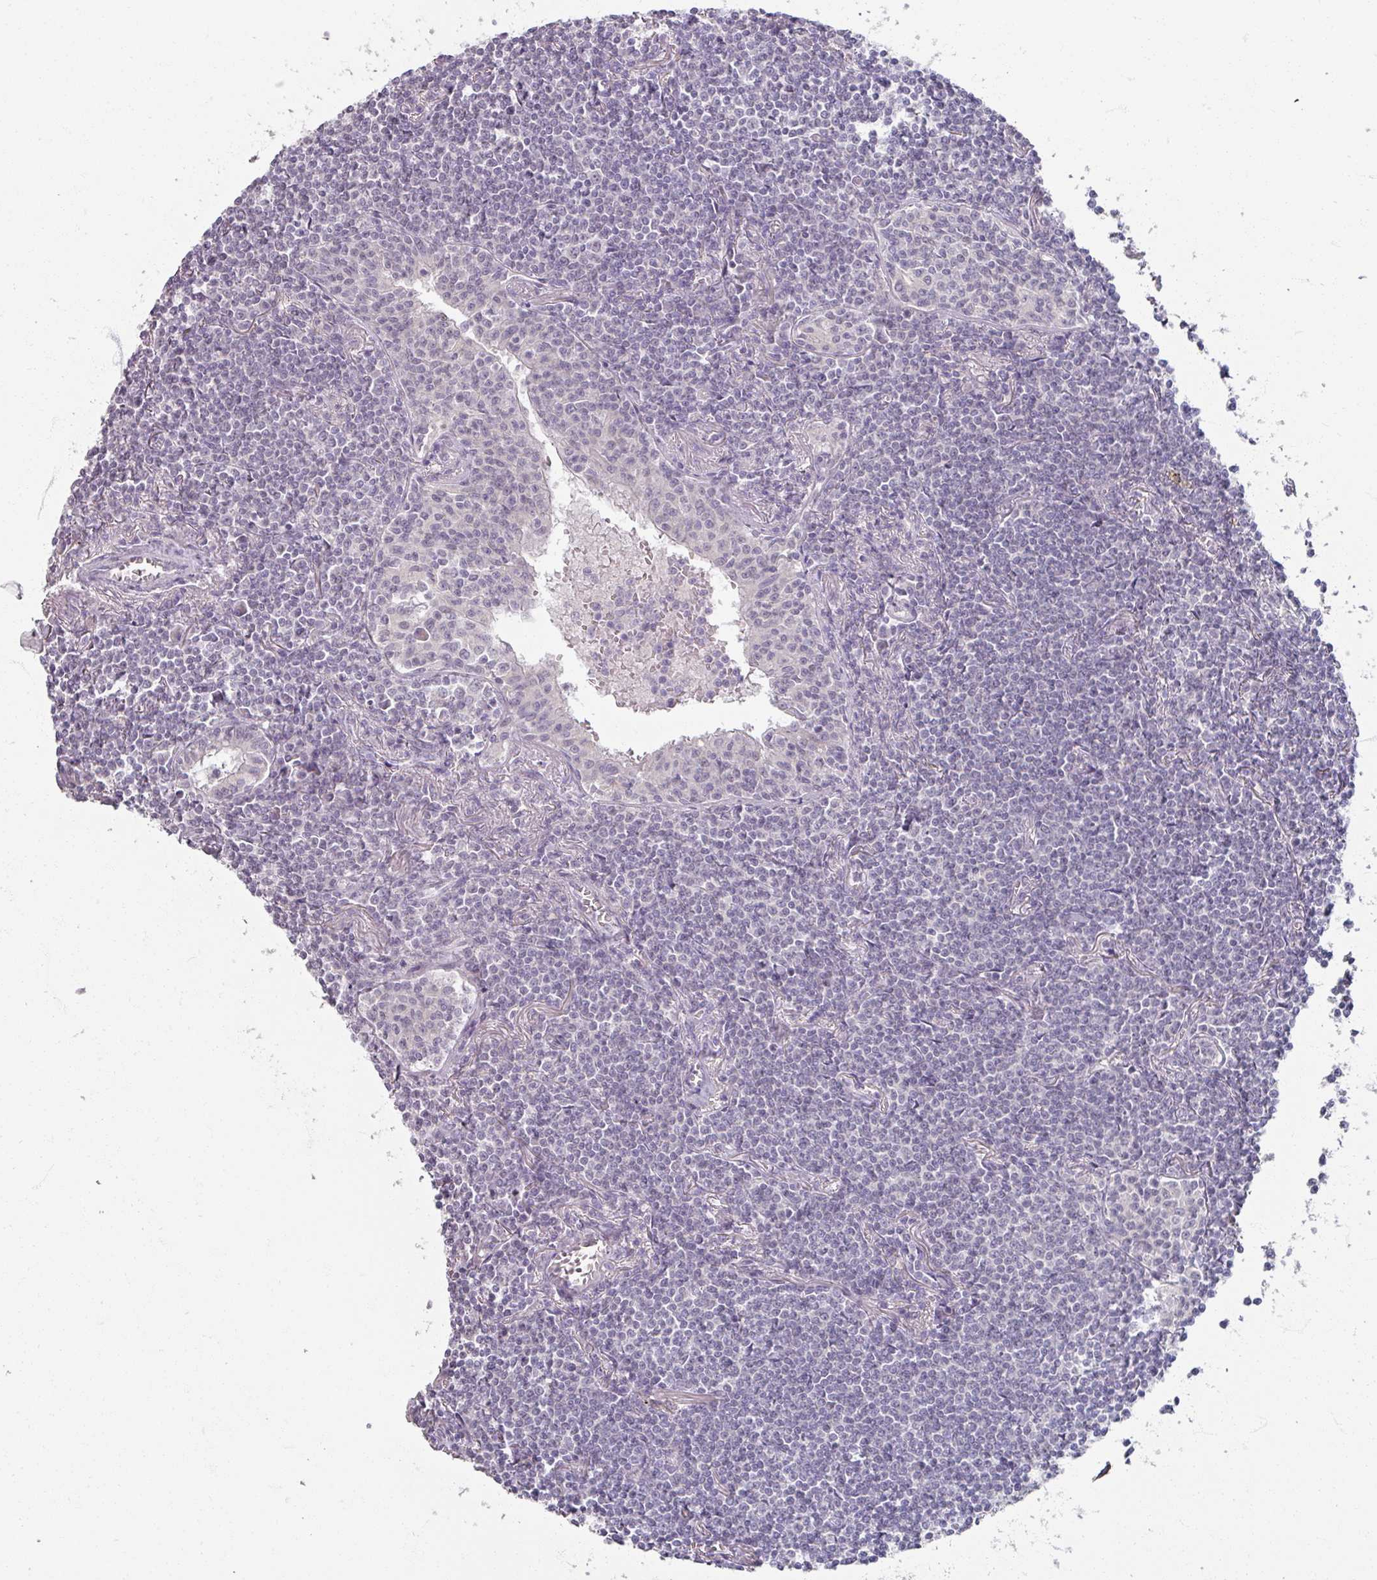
{"staining": {"intensity": "negative", "quantity": "none", "location": "none"}, "tissue": "lymphoma", "cell_type": "Tumor cells", "image_type": "cancer", "snomed": [{"axis": "morphology", "description": "Malignant lymphoma, non-Hodgkin's type, Low grade"}, {"axis": "topography", "description": "Lung"}], "caption": "High magnification brightfield microscopy of low-grade malignant lymphoma, non-Hodgkin's type stained with DAB (3,3'-diaminobenzidine) (brown) and counterstained with hematoxylin (blue): tumor cells show no significant staining. Nuclei are stained in blue.", "gene": "SOX11", "patient": {"sex": "female", "age": 71}}